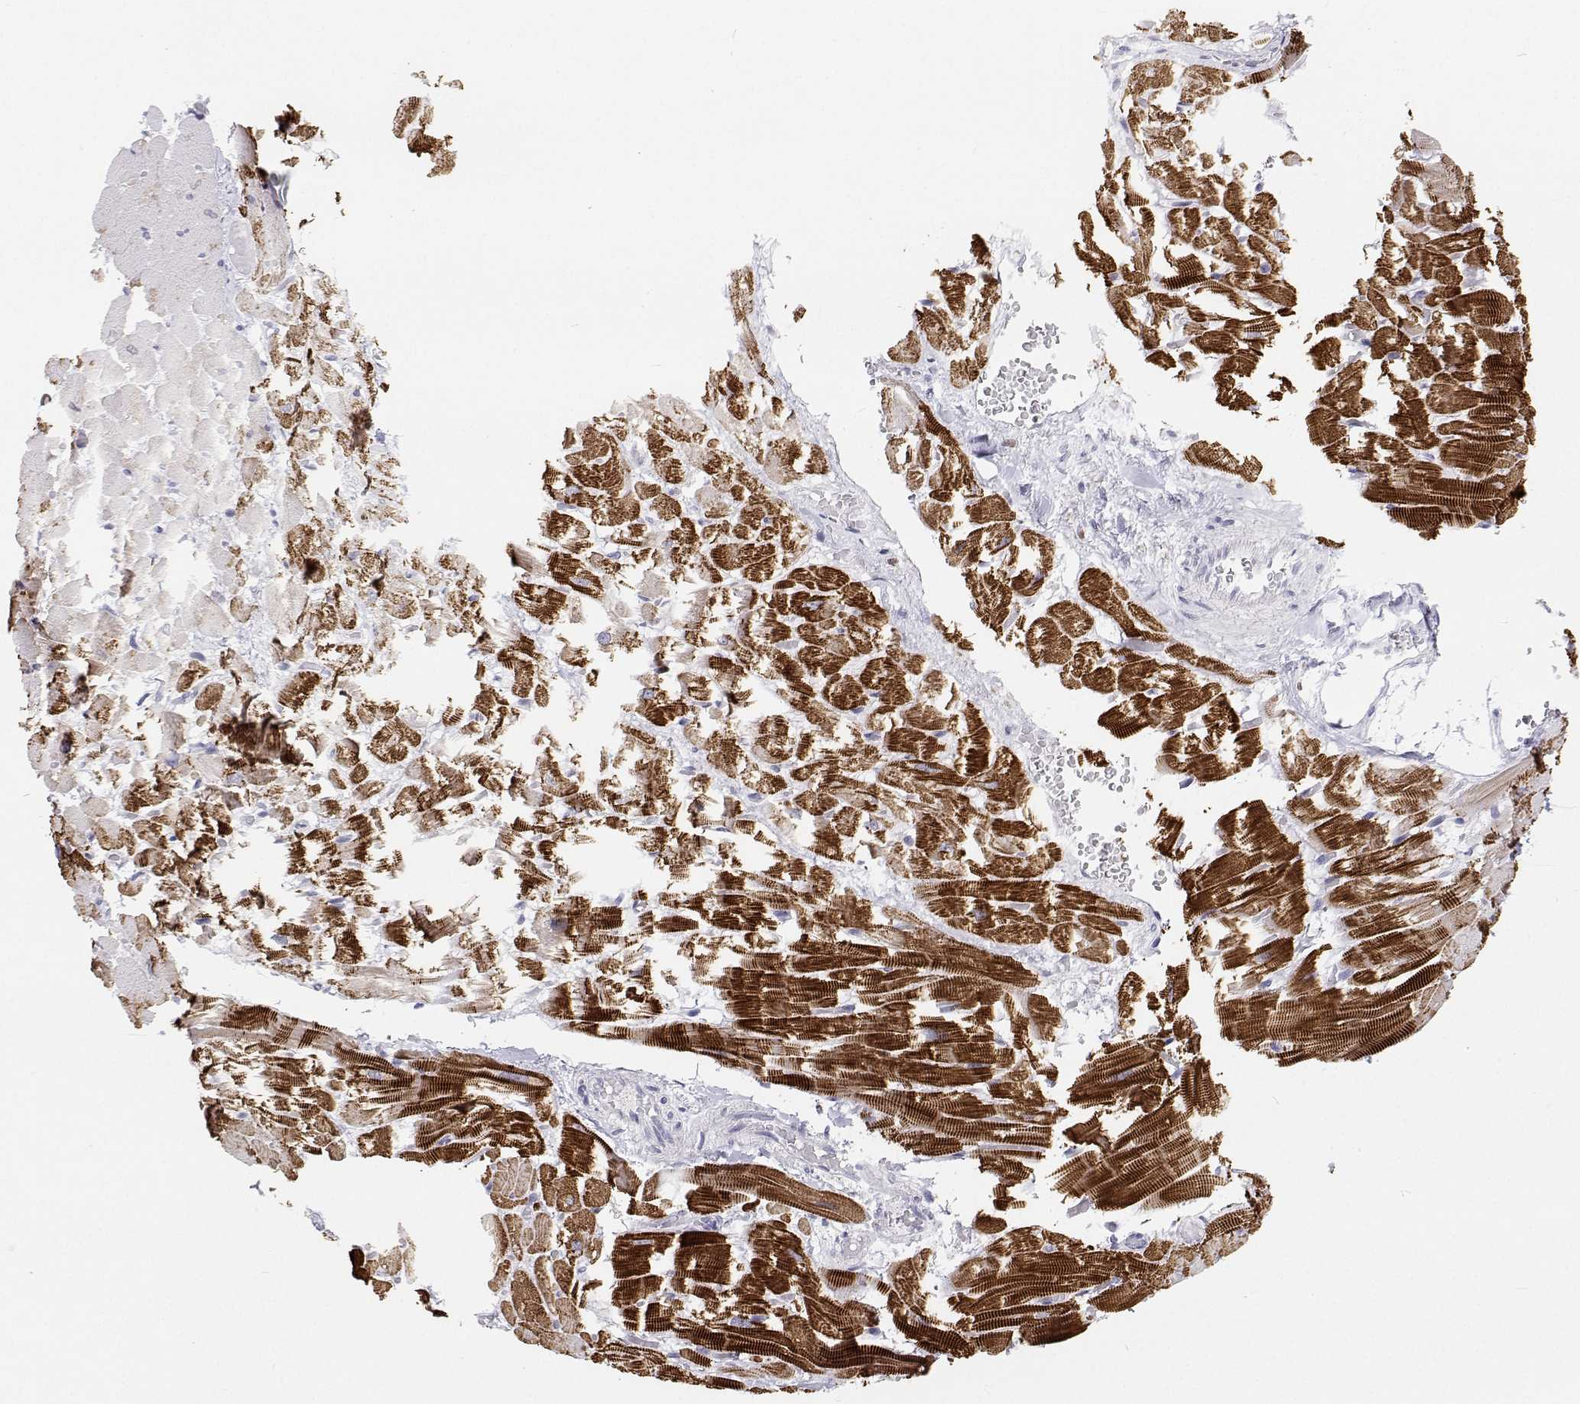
{"staining": {"intensity": "strong", "quantity": ">75%", "location": "cytoplasmic/membranous"}, "tissue": "heart muscle", "cell_type": "Cardiomyocytes", "image_type": "normal", "snomed": [{"axis": "morphology", "description": "Normal tissue, NOS"}, {"axis": "topography", "description": "Heart"}], "caption": "Protein analysis of normal heart muscle exhibits strong cytoplasmic/membranous expression in about >75% of cardiomyocytes.", "gene": "TTN", "patient": {"sex": "male", "age": 37}}